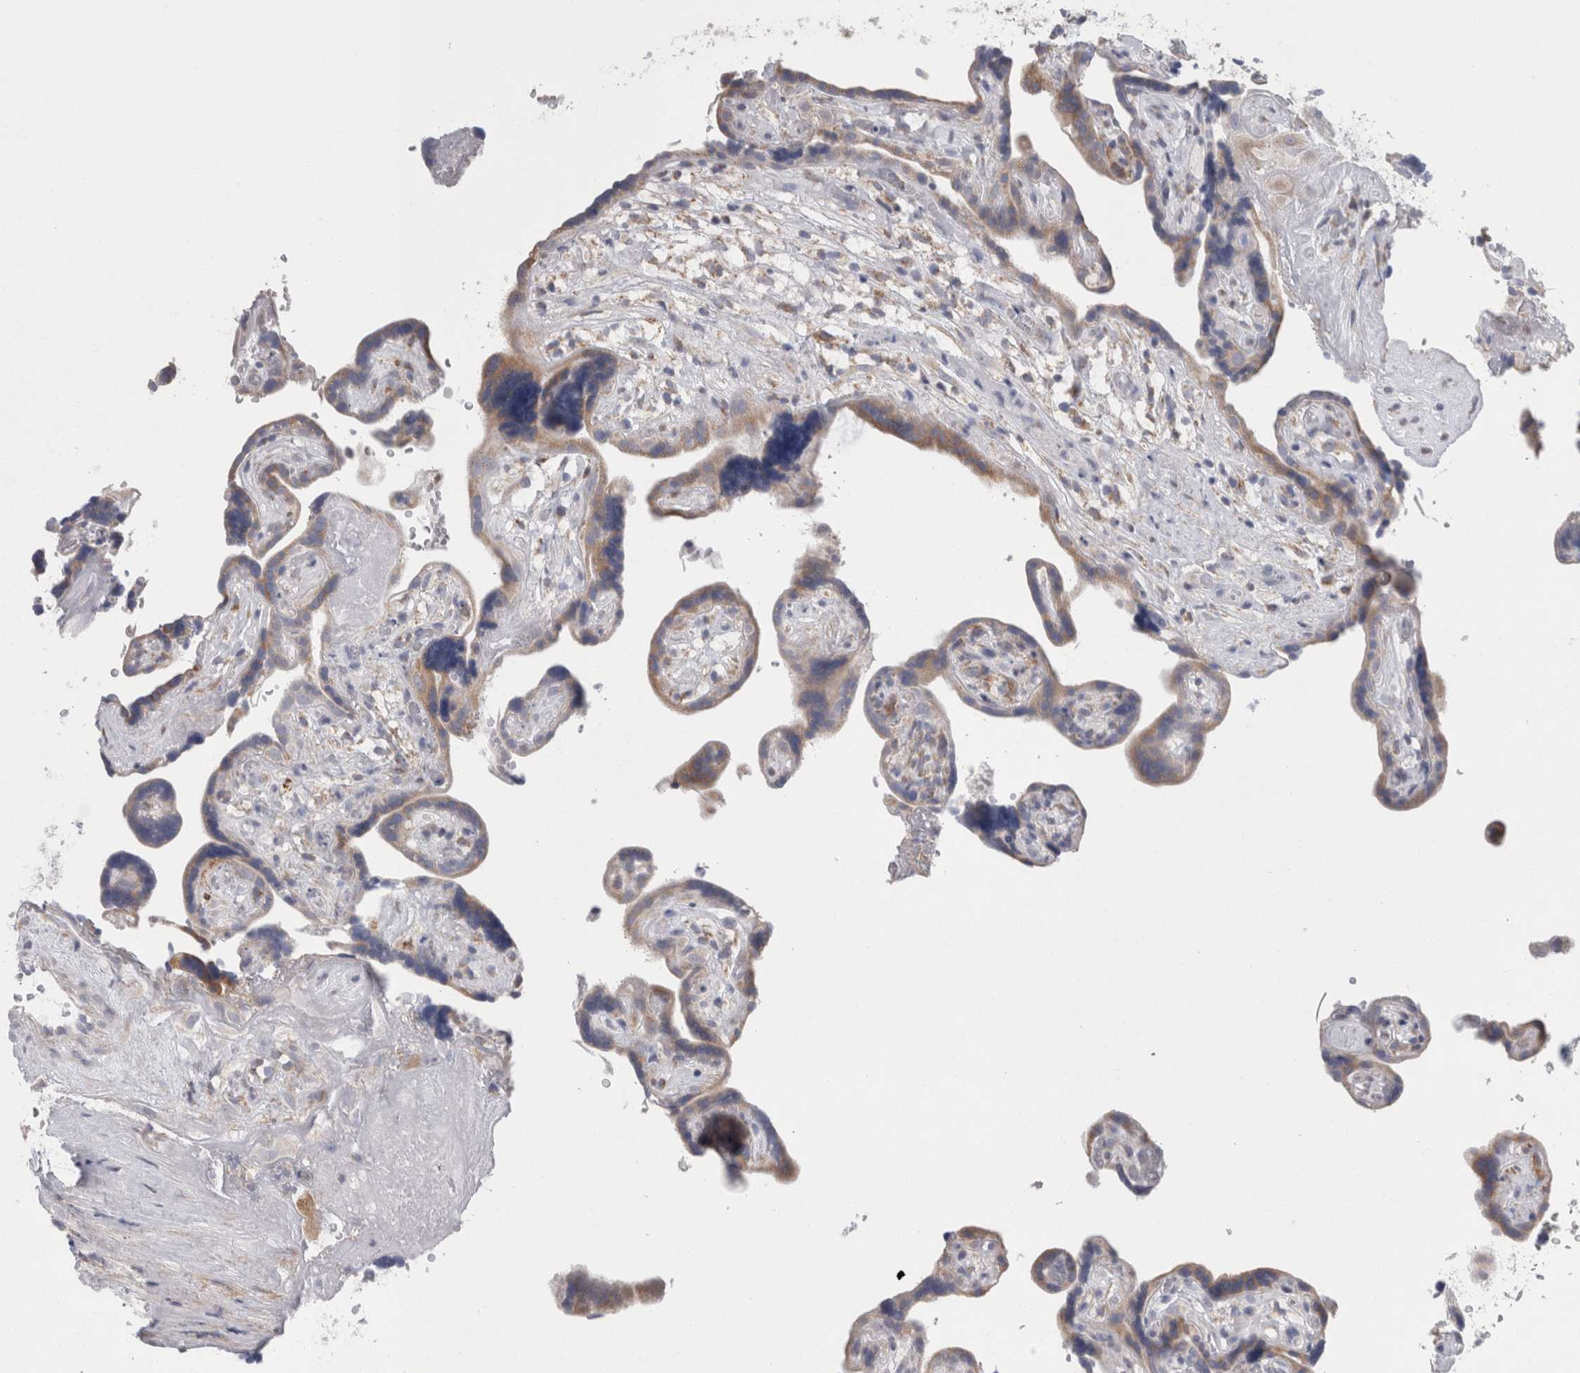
{"staining": {"intensity": "moderate", "quantity": ">75%", "location": "cytoplasmic/membranous"}, "tissue": "placenta", "cell_type": "Decidual cells", "image_type": "normal", "snomed": [{"axis": "morphology", "description": "Normal tissue, NOS"}, {"axis": "topography", "description": "Placenta"}], "caption": "Protein staining demonstrates moderate cytoplasmic/membranous expression in approximately >75% of decidual cells in normal placenta. The protein of interest is shown in brown color, while the nuclei are stained blue.", "gene": "GDAP1", "patient": {"sex": "female", "age": 30}}